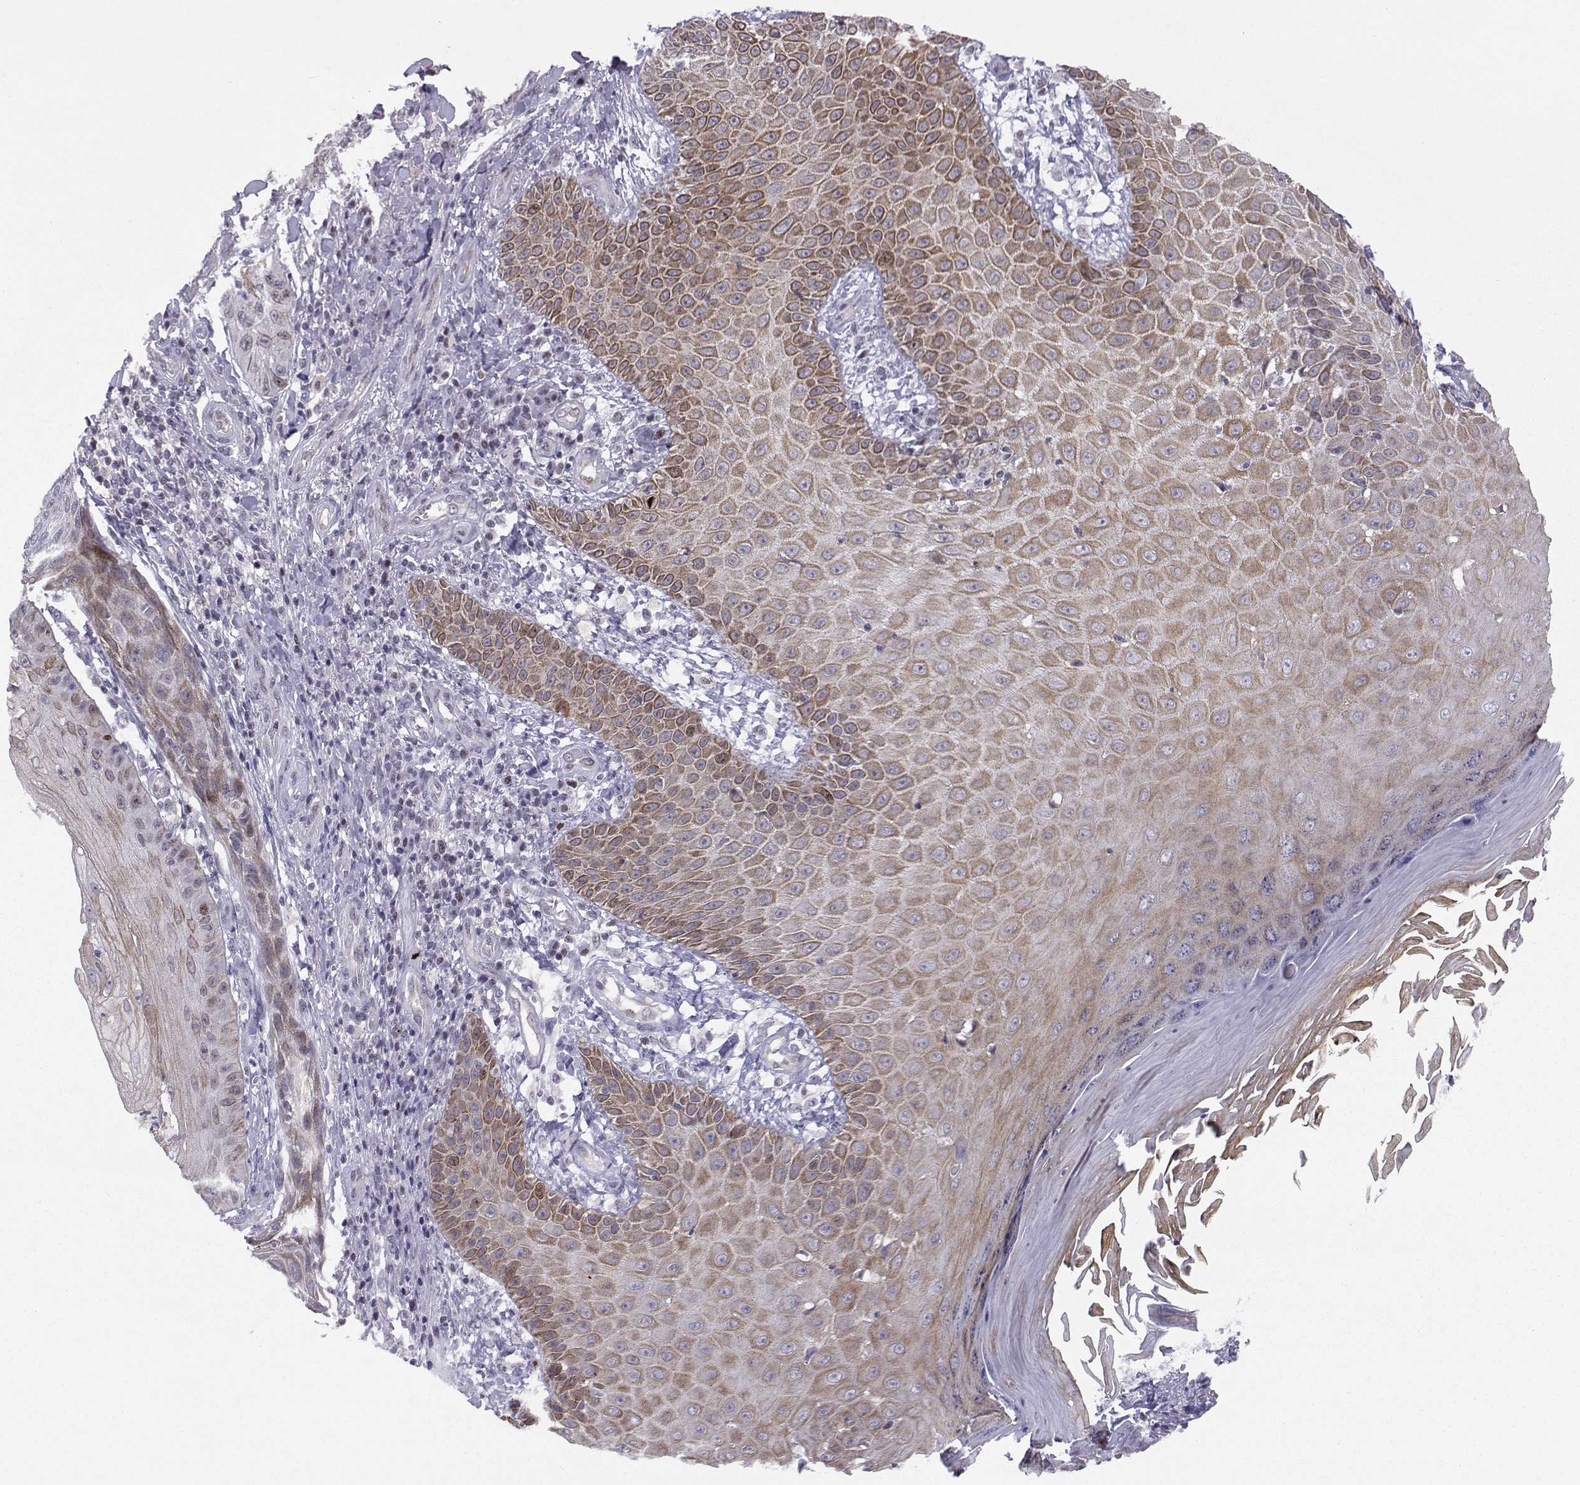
{"staining": {"intensity": "weak", "quantity": "25%-75%", "location": "cytoplasmic/membranous"}, "tissue": "skin cancer", "cell_type": "Tumor cells", "image_type": "cancer", "snomed": [{"axis": "morphology", "description": "Squamous cell carcinoma, NOS"}, {"axis": "topography", "description": "Skin"}], "caption": "This micrograph reveals squamous cell carcinoma (skin) stained with immunohistochemistry to label a protein in brown. The cytoplasmic/membranous of tumor cells show weak positivity for the protein. Nuclei are counter-stained blue.", "gene": "INCENP", "patient": {"sex": "male", "age": 70}}